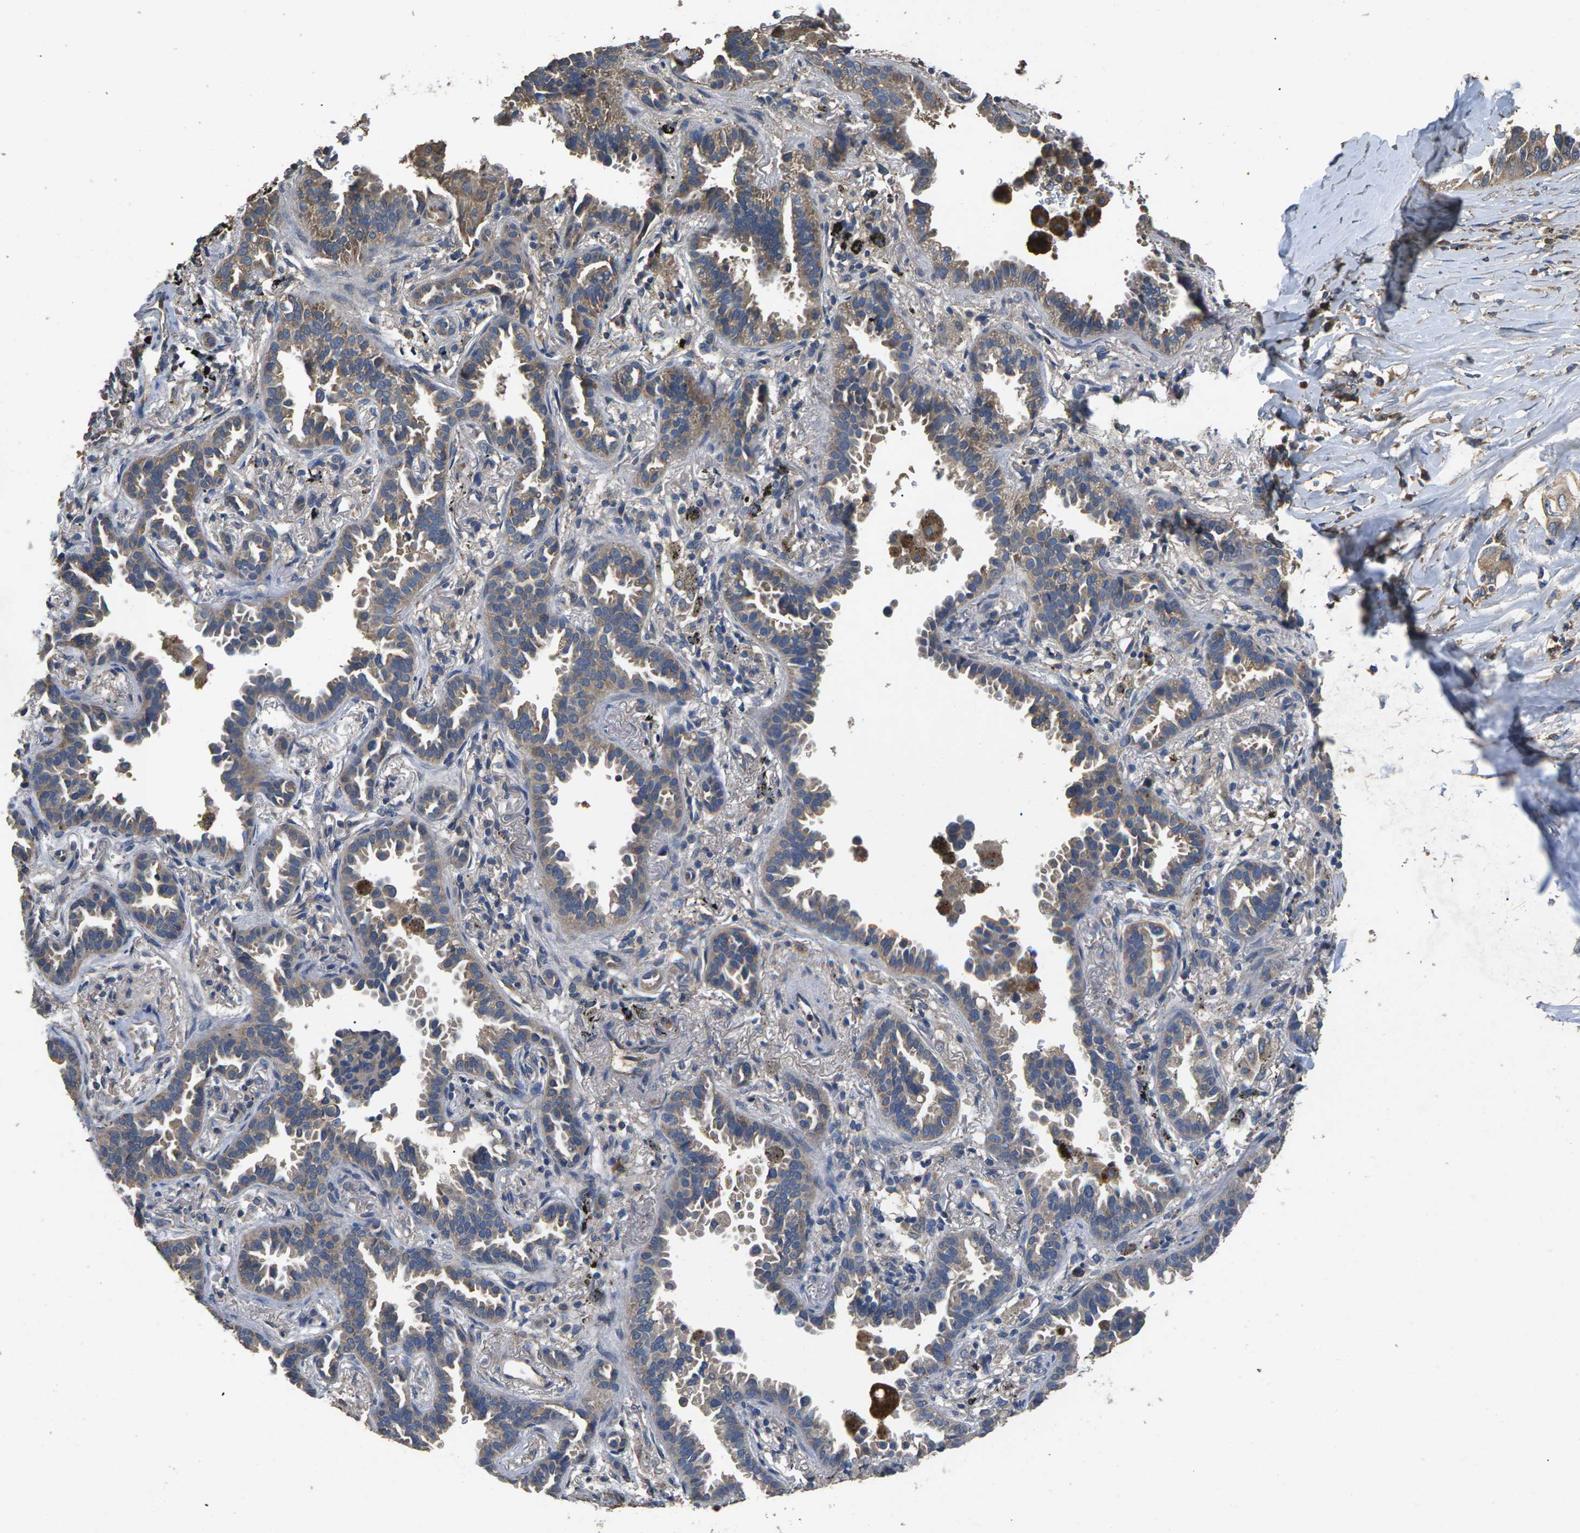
{"staining": {"intensity": "weak", "quantity": "<25%", "location": "cytoplasmic/membranous"}, "tissue": "lung cancer", "cell_type": "Tumor cells", "image_type": "cancer", "snomed": [{"axis": "morphology", "description": "Normal tissue, NOS"}, {"axis": "morphology", "description": "Adenocarcinoma, NOS"}, {"axis": "topography", "description": "Lung"}], "caption": "A photomicrograph of lung cancer (adenocarcinoma) stained for a protein displays no brown staining in tumor cells.", "gene": "B4GAT1", "patient": {"sex": "male", "age": 59}}